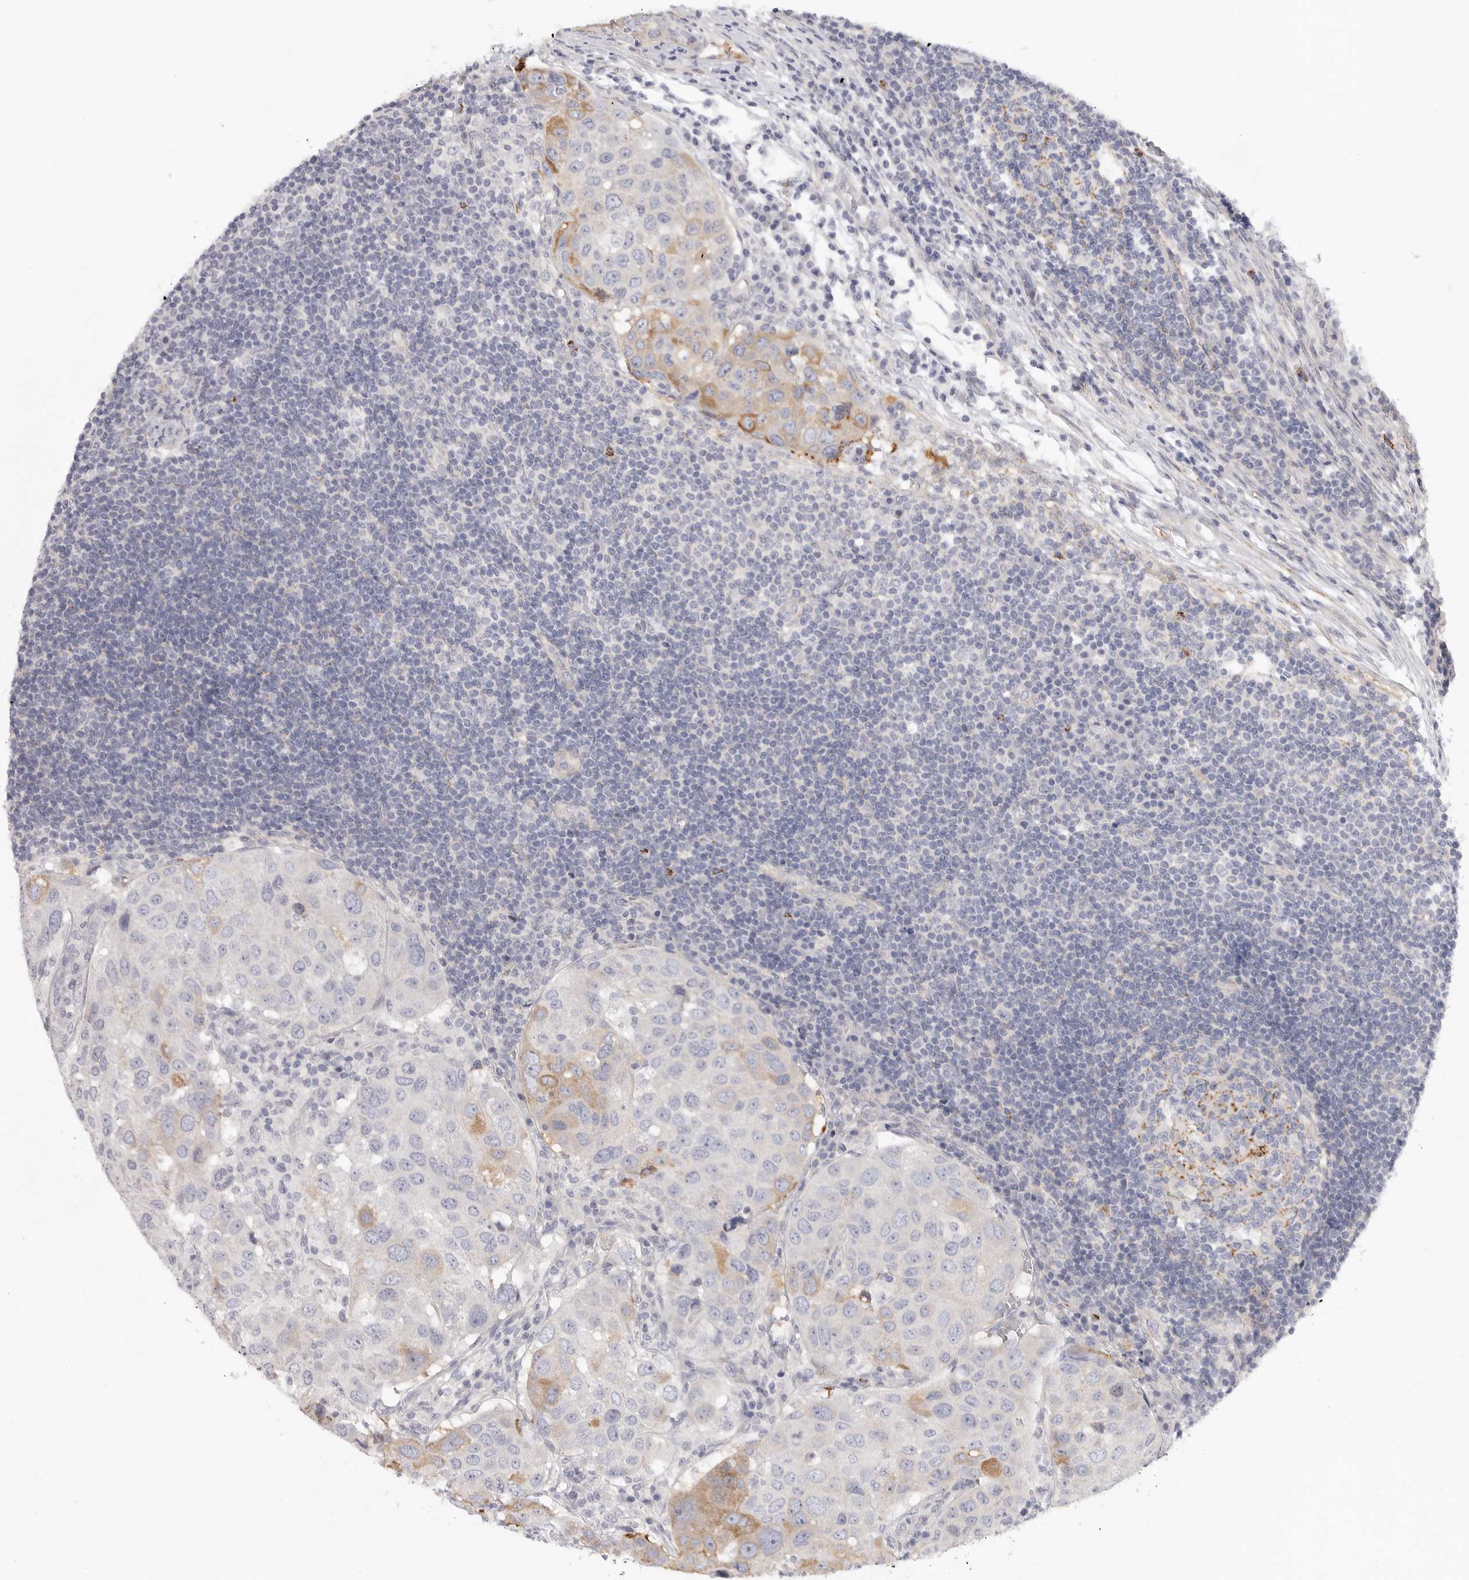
{"staining": {"intensity": "moderate", "quantity": "<25%", "location": "cytoplasmic/membranous"}, "tissue": "urothelial cancer", "cell_type": "Tumor cells", "image_type": "cancer", "snomed": [{"axis": "morphology", "description": "Urothelial carcinoma, High grade"}, {"axis": "topography", "description": "Lymph node"}, {"axis": "topography", "description": "Urinary bladder"}], "caption": "Protein staining of urothelial cancer tissue reveals moderate cytoplasmic/membranous expression in approximately <25% of tumor cells.", "gene": "ELP3", "patient": {"sex": "male", "age": 51}}